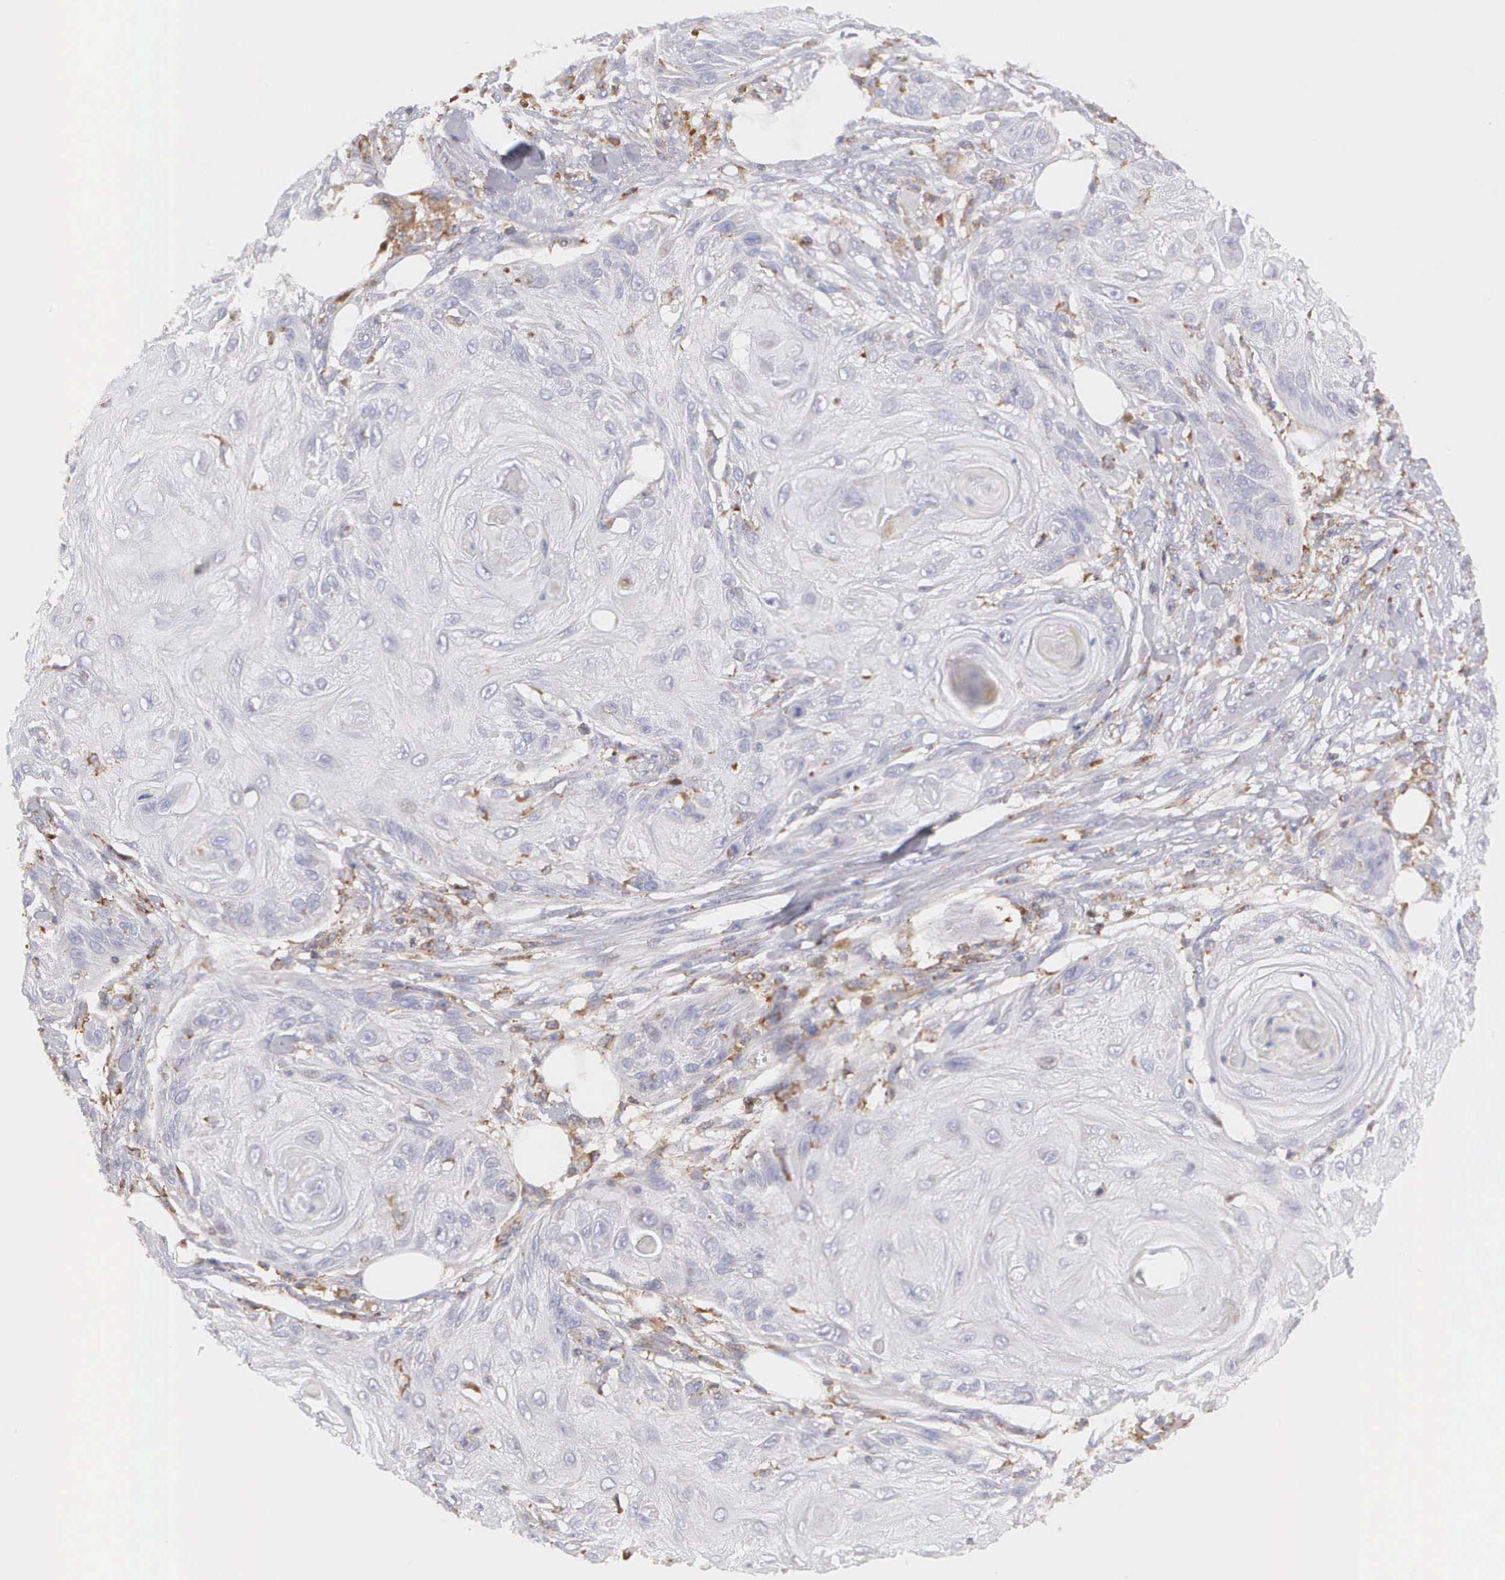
{"staining": {"intensity": "negative", "quantity": "none", "location": "none"}, "tissue": "skin cancer", "cell_type": "Tumor cells", "image_type": "cancer", "snomed": [{"axis": "morphology", "description": "Squamous cell carcinoma, NOS"}, {"axis": "topography", "description": "Skin"}], "caption": "DAB immunohistochemical staining of skin squamous cell carcinoma exhibits no significant staining in tumor cells.", "gene": "ARHGAP4", "patient": {"sex": "female", "age": 88}}